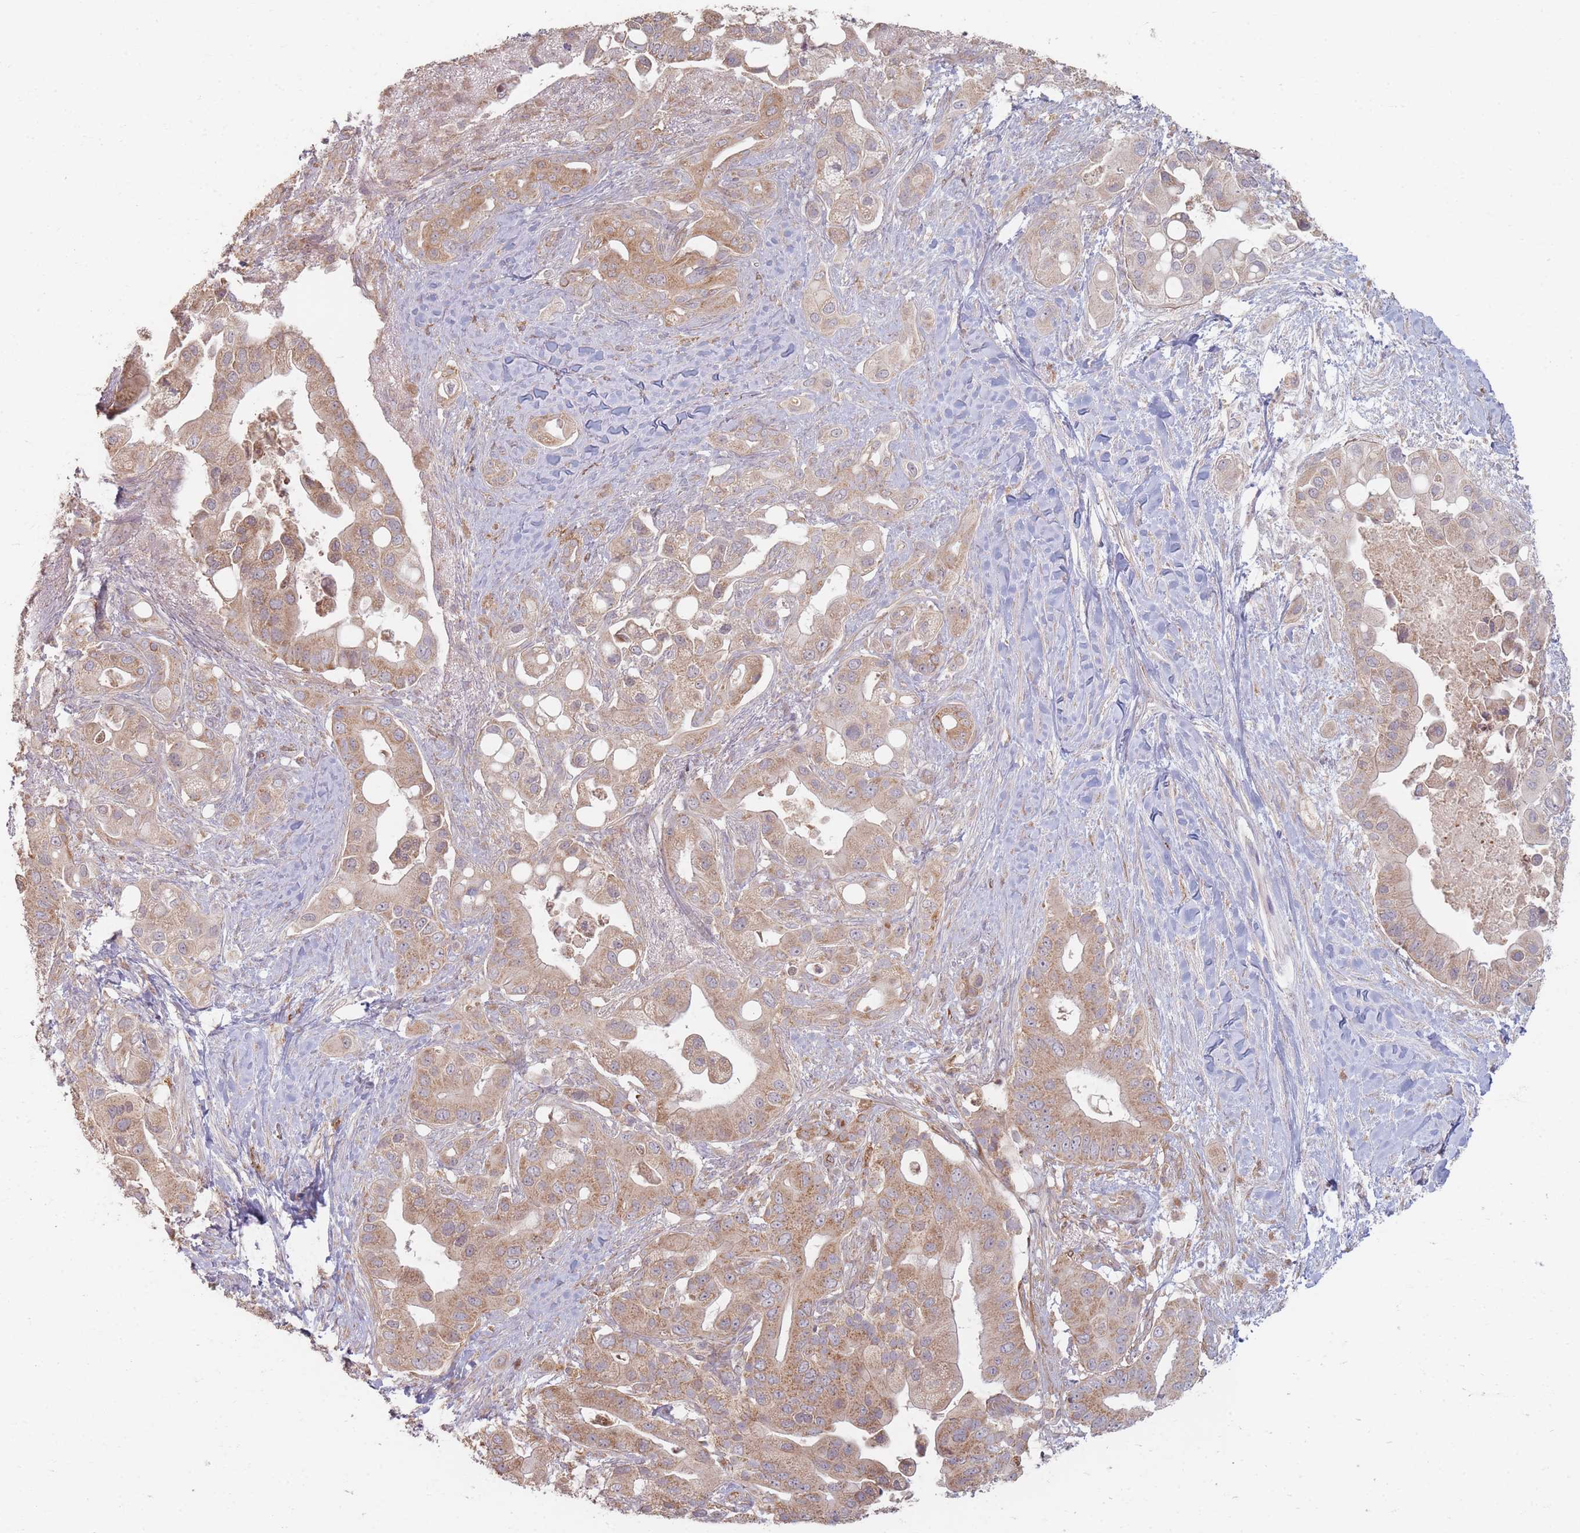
{"staining": {"intensity": "moderate", "quantity": ">75%", "location": "cytoplasmic/membranous"}, "tissue": "pancreatic cancer", "cell_type": "Tumor cells", "image_type": "cancer", "snomed": [{"axis": "morphology", "description": "Adenocarcinoma, NOS"}, {"axis": "topography", "description": "Pancreas"}], "caption": "This micrograph shows IHC staining of human pancreatic cancer, with medium moderate cytoplasmic/membranous positivity in approximately >75% of tumor cells.", "gene": "MRPS6", "patient": {"sex": "male", "age": 57}}